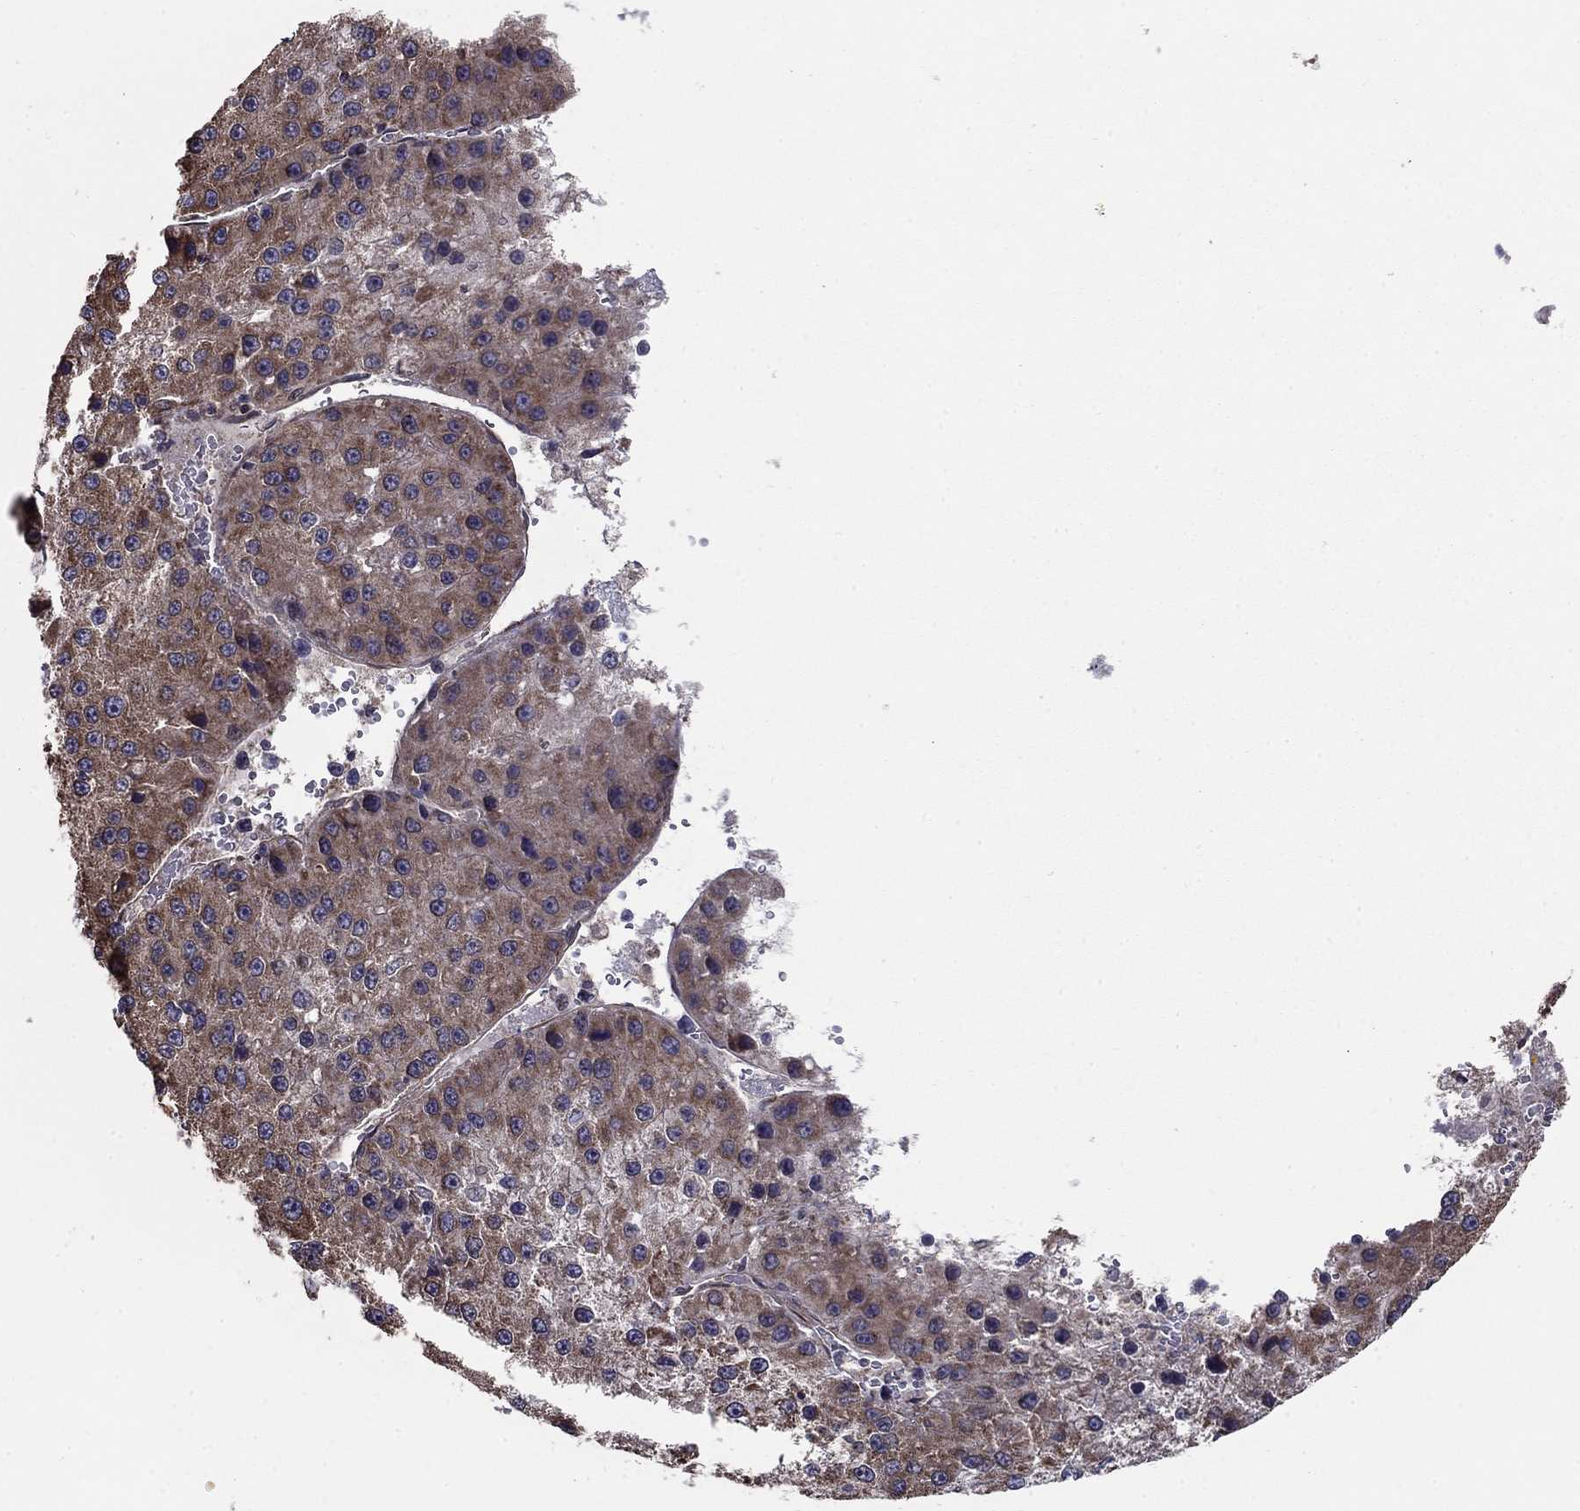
{"staining": {"intensity": "moderate", "quantity": ">75%", "location": "cytoplasmic/membranous"}, "tissue": "liver cancer", "cell_type": "Tumor cells", "image_type": "cancer", "snomed": [{"axis": "morphology", "description": "Carcinoma, Hepatocellular, NOS"}, {"axis": "topography", "description": "Liver"}], "caption": "Tumor cells show moderate cytoplasmic/membranous staining in approximately >75% of cells in liver cancer (hepatocellular carcinoma).", "gene": "NKIRAS1", "patient": {"sex": "female", "age": 73}}